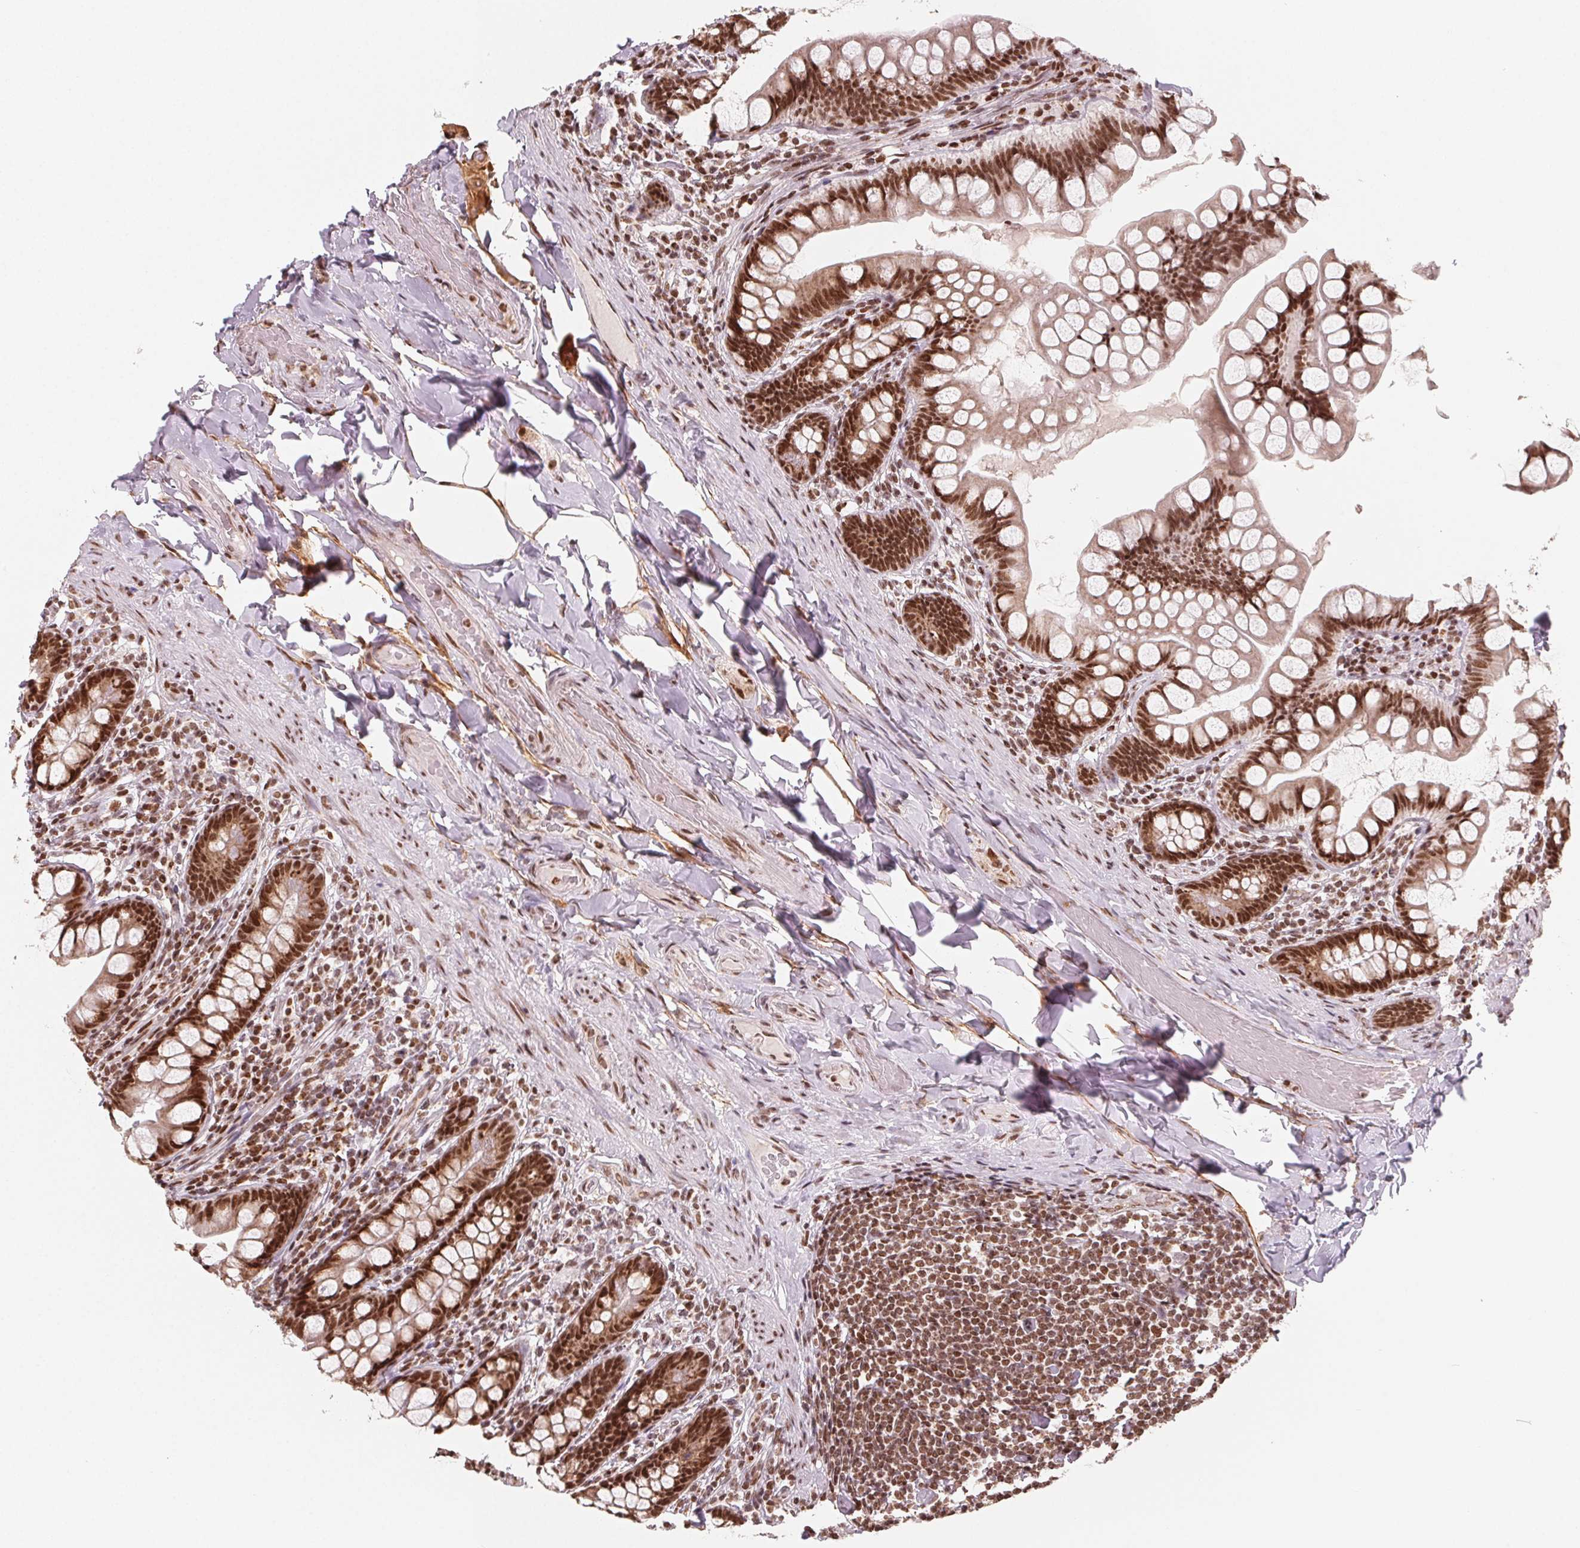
{"staining": {"intensity": "strong", "quantity": ">75%", "location": "nuclear"}, "tissue": "small intestine", "cell_type": "Glandular cells", "image_type": "normal", "snomed": [{"axis": "morphology", "description": "Normal tissue, NOS"}, {"axis": "topography", "description": "Small intestine"}], "caption": "Immunohistochemistry image of unremarkable small intestine: small intestine stained using immunohistochemistry (IHC) exhibits high levels of strong protein expression localized specifically in the nuclear of glandular cells, appearing as a nuclear brown color.", "gene": "TOPORS", "patient": {"sex": "male", "age": 70}}